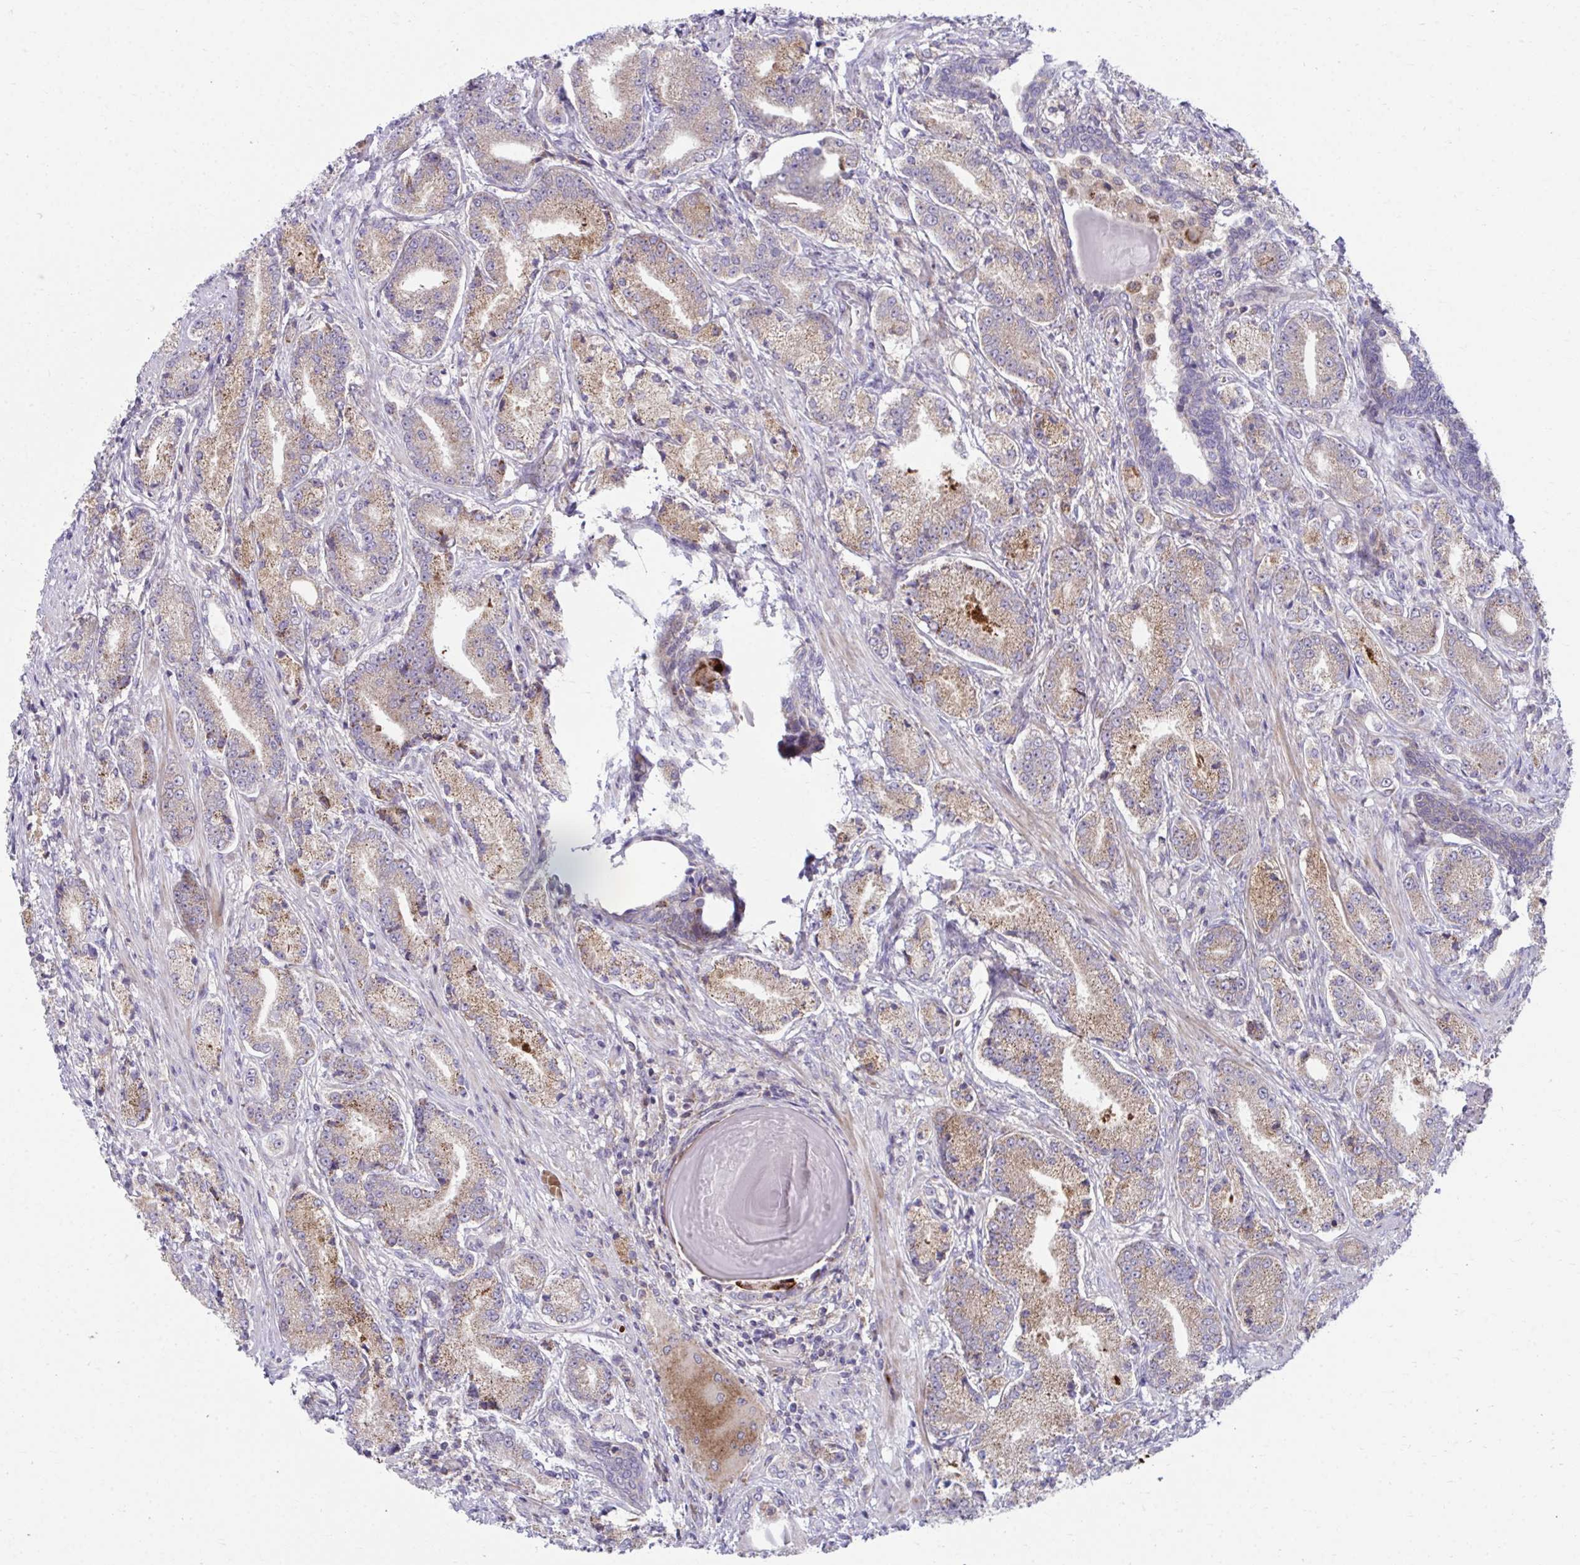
{"staining": {"intensity": "moderate", "quantity": ">75%", "location": "cytoplasmic/membranous"}, "tissue": "prostate cancer", "cell_type": "Tumor cells", "image_type": "cancer", "snomed": [{"axis": "morphology", "description": "Adenocarcinoma, High grade"}, {"axis": "topography", "description": "Prostate and seminal vesicle, NOS"}], "caption": "Immunohistochemical staining of prostate cancer reveals medium levels of moderate cytoplasmic/membranous protein staining in approximately >75% of tumor cells.", "gene": "C16orf54", "patient": {"sex": "male", "age": 61}}